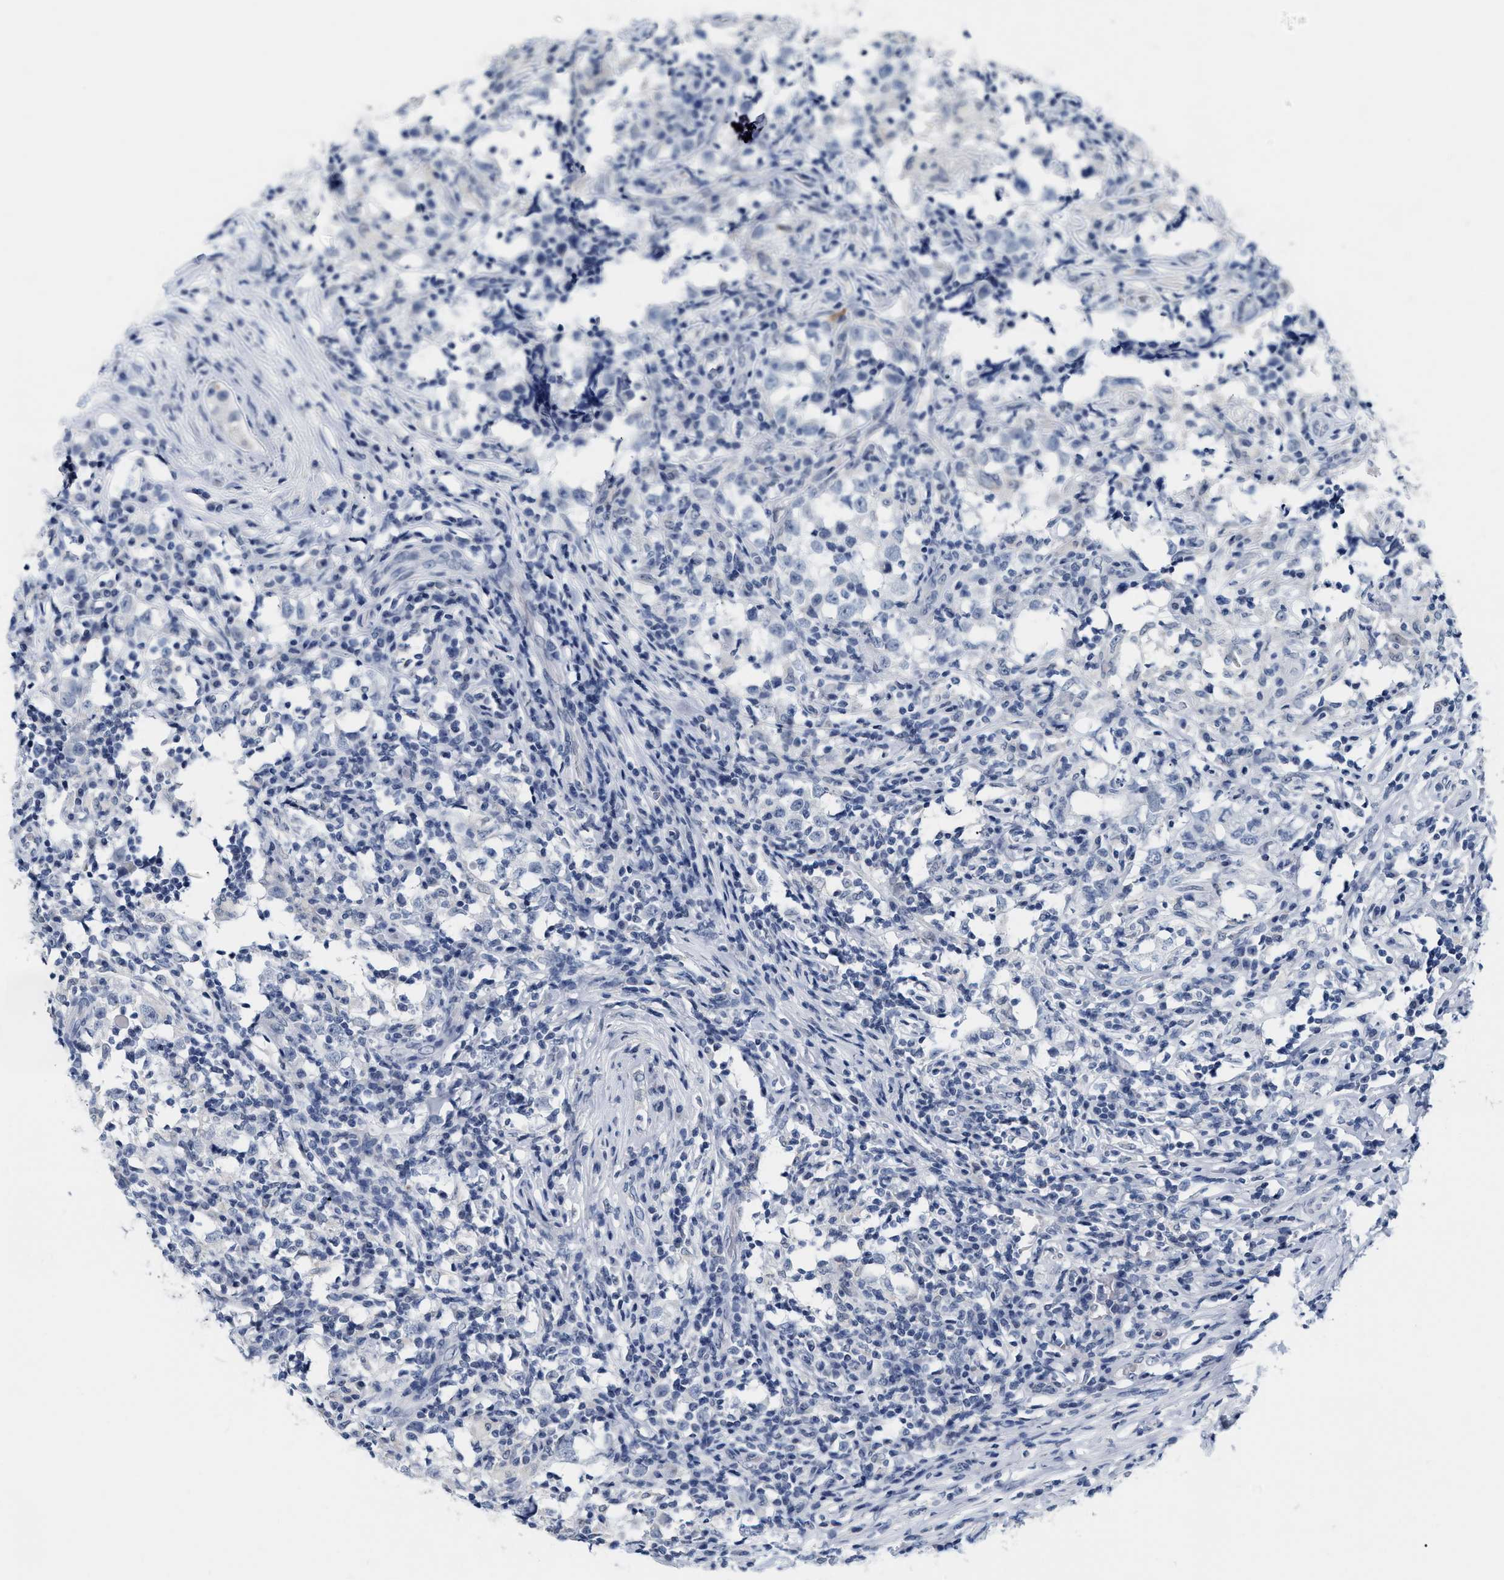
{"staining": {"intensity": "negative", "quantity": "none", "location": "none"}, "tissue": "testis cancer", "cell_type": "Tumor cells", "image_type": "cancer", "snomed": [{"axis": "morphology", "description": "Carcinoma, Embryonal, NOS"}, {"axis": "topography", "description": "Testis"}], "caption": "Testis cancer (embryonal carcinoma) was stained to show a protein in brown. There is no significant expression in tumor cells.", "gene": "XIRP1", "patient": {"sex": "male", "age": 21}}